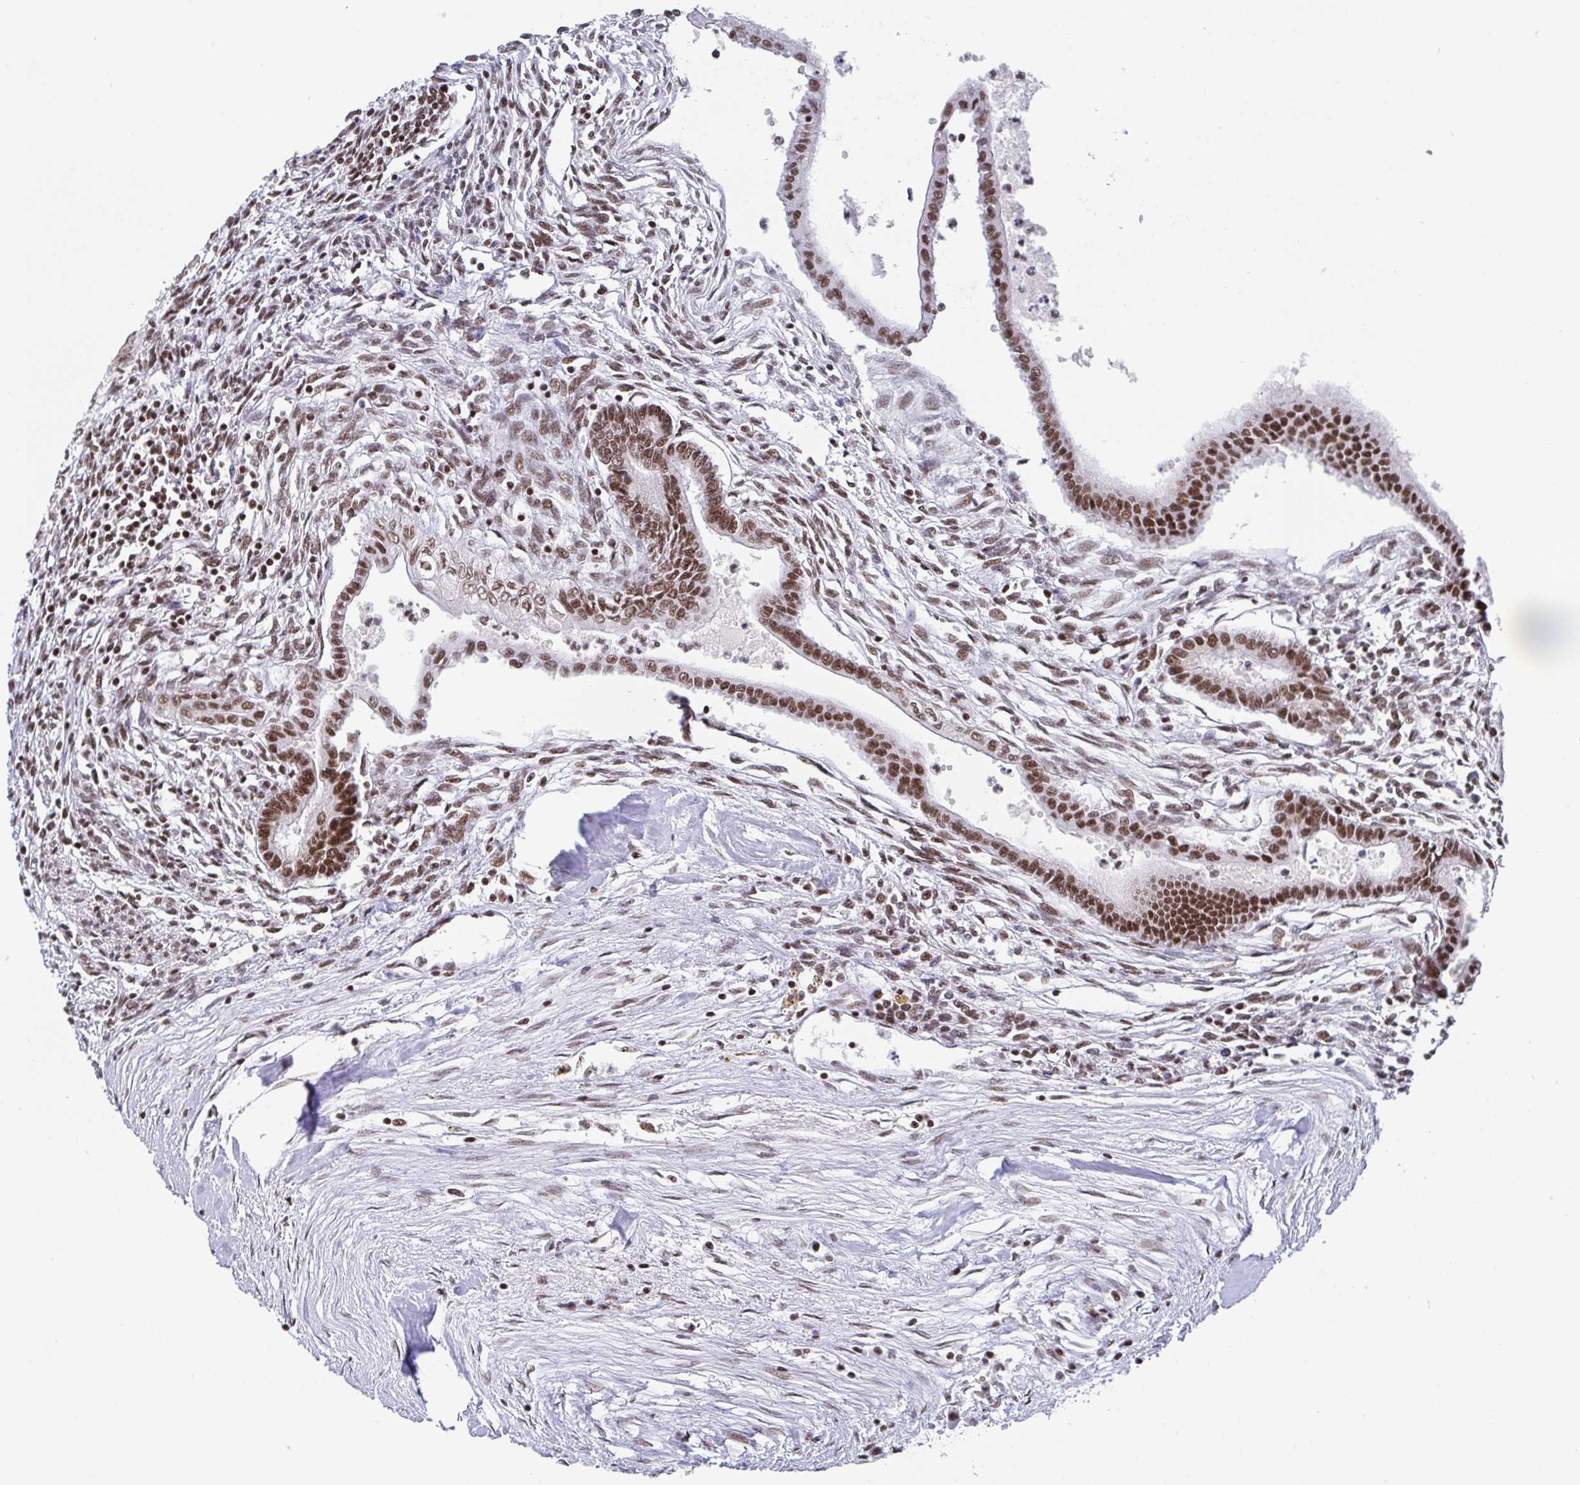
{"staining": {"intensity": "moderate", "quantity": ">75%", "location": "nuclear"}, "tissue": "testis cancer", "cell_type": "Tumor cells", "image_type": "cancer", "snomed": [{"axis": "morphology", "description": "Carcinoma, Embryonal, NOS"}, {"axis": "topography", "description": "Testis"}], "caption": "There is medium levels of moderate nuclear positivity in tumor cells of testis cancer (embryonal carcinoma), as demonstrated by immunohistochemical staining (brown color).", "gene": "CTCF", "patient": {"sex": "male", "age": 37}}